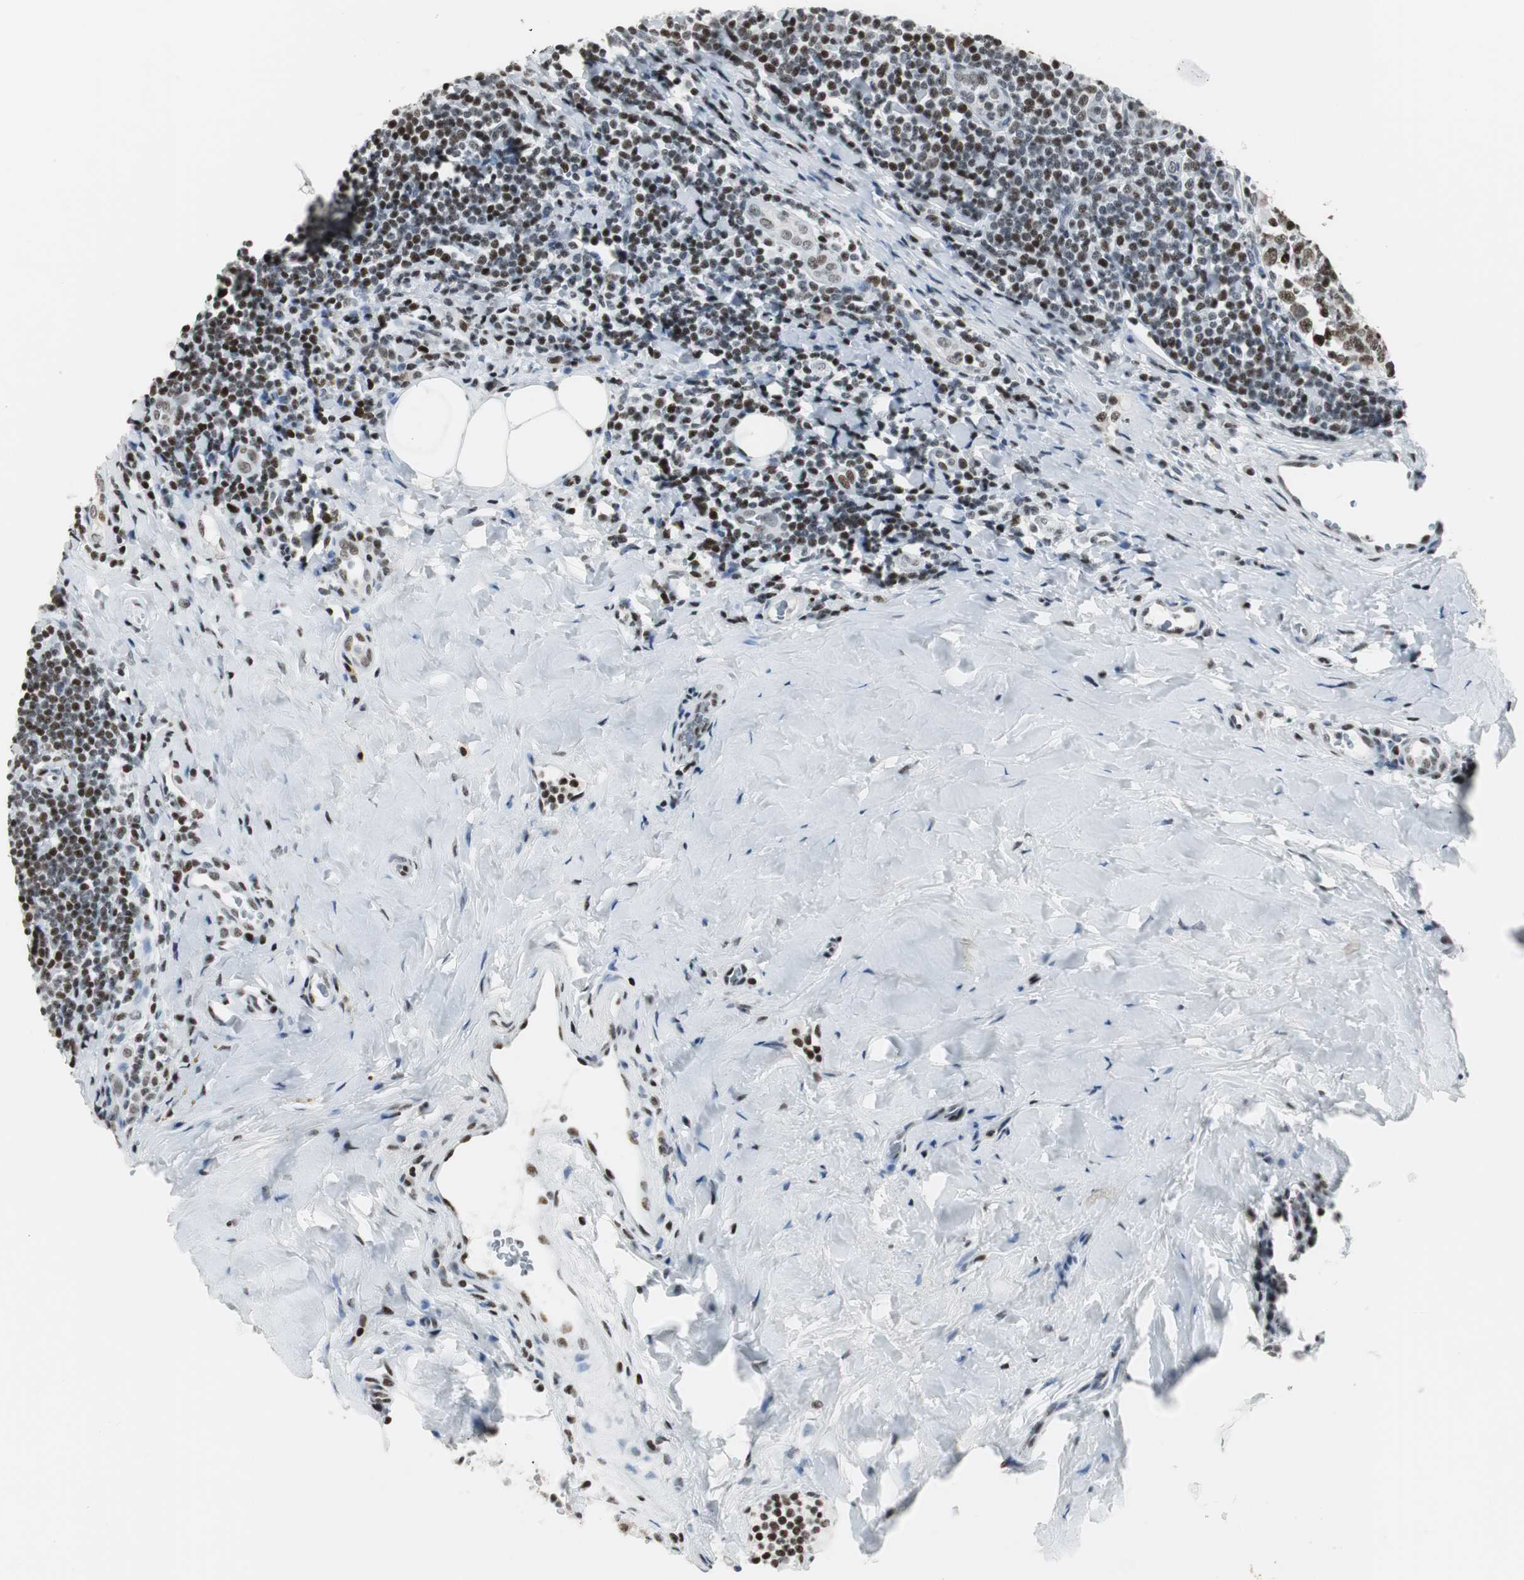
{"staining": {"intensity": "moderate", "quantity": ">75%", "location": "nuclear"}, "tissue": "tonsil", "cell_type": "Germinal center cells", "image_type": "normal", "snomed": [{"axis": "morphology", "description": "Normal tissue, NOS"}, {"axis": "topography", "description": "Tonsil"}], "caption": "A brown stain labels moderate nuclear staining of a protein in germinal center cells of normal human tonsil. (DAB (3,3'-diaminobenzidine) = brown stain, brightfield microscopy at high magnification).", "gene": "RBBP4", "patient": {"sex": "male", "age": 31}}